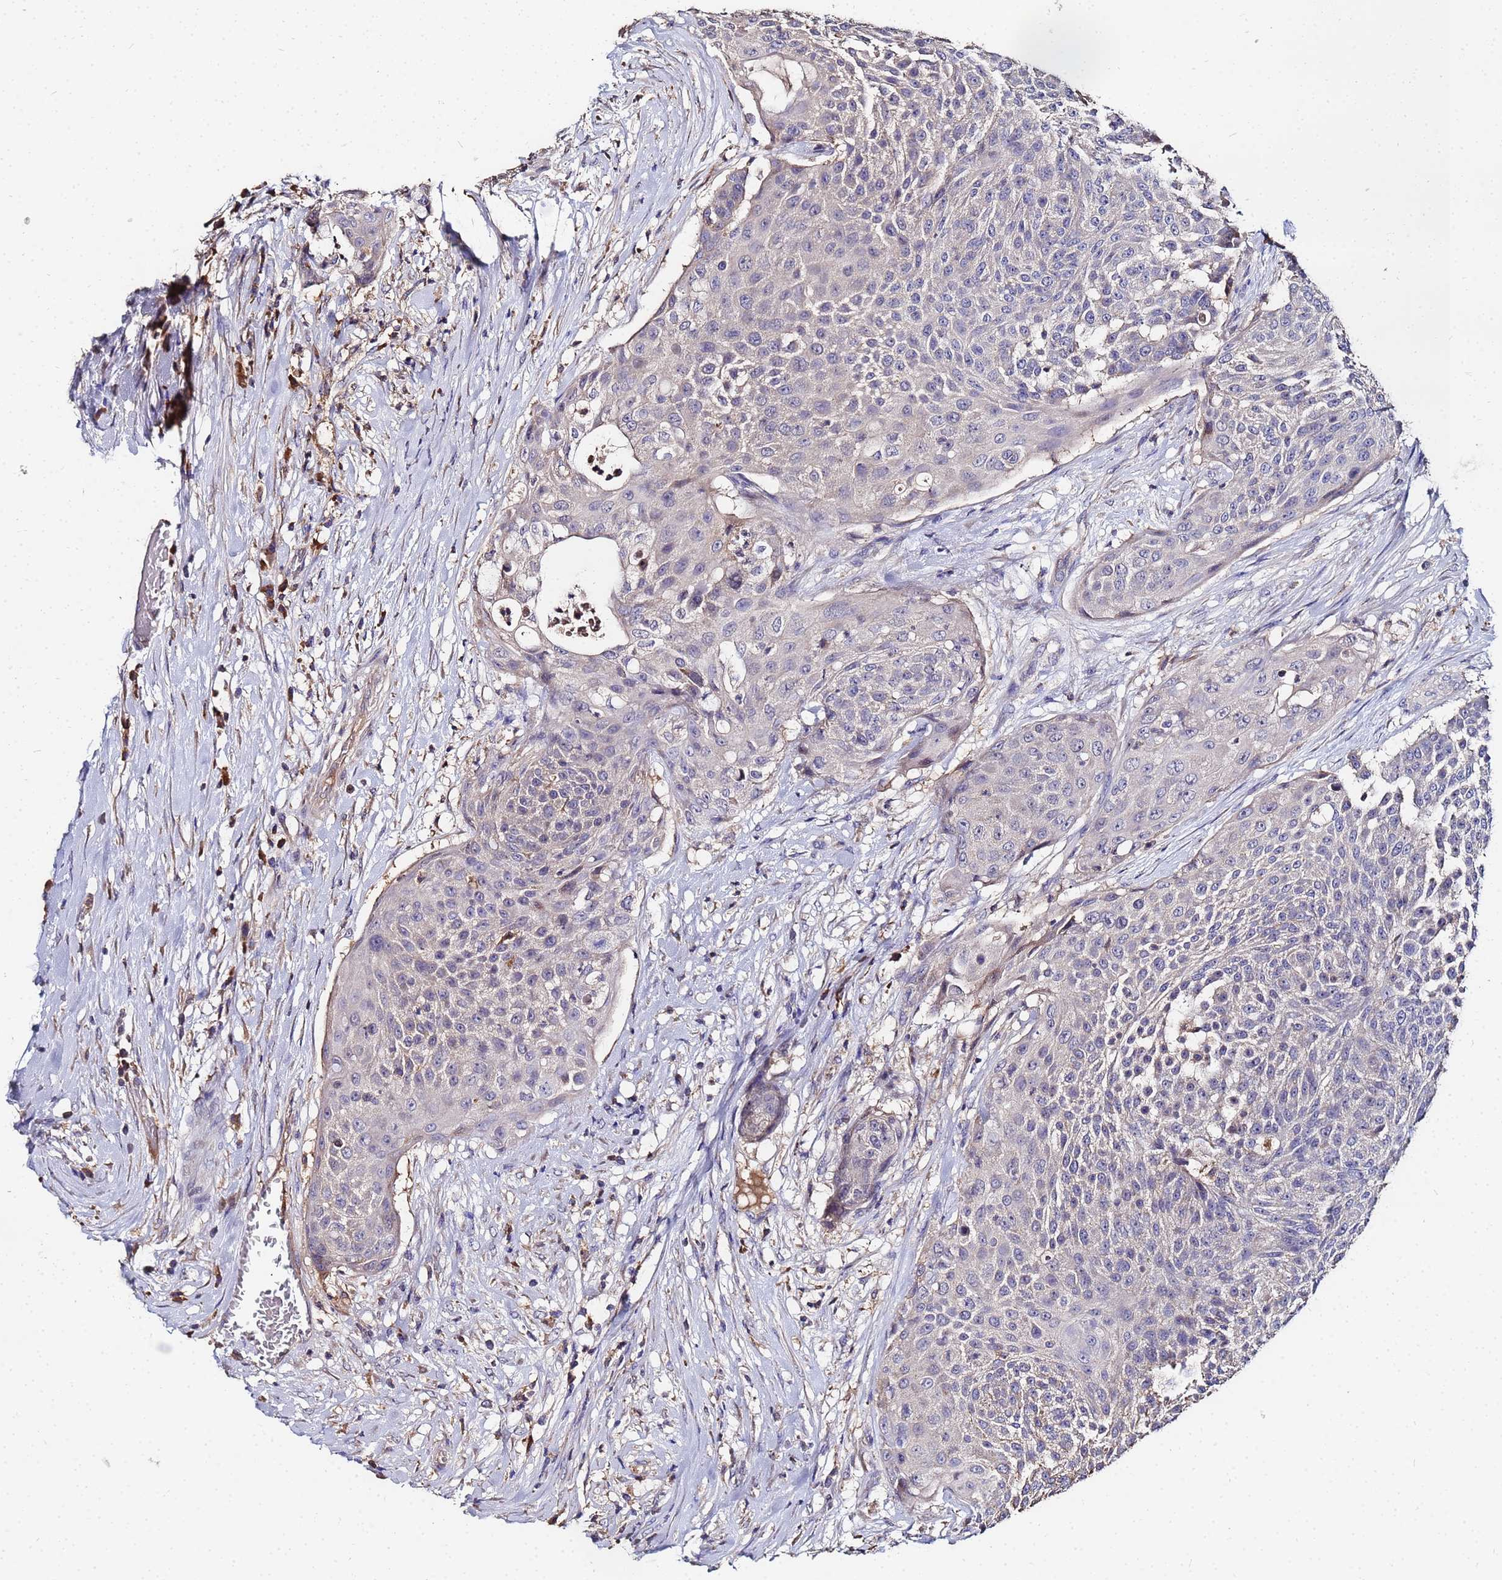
{"staining": {"intensity": "negative", "quantity": "none", "location": "none"}, "tissue": "urothelial cancer", "cell_type": "Tumor cells", "image_type": "cancer", "snomed": [{"axis": "morphology", "description": "Urothelial carcinoma, High grade"}, {"axis": "topography", "description": "Urinary bladder"}], "caption": "This is a histopathology image of immunohistochemistry (IHC) staining of urothelial cancer, which shows no staining in tumor cells.", "gene": "TCP10L", "patient": {"sex": "female", "age": 63}}